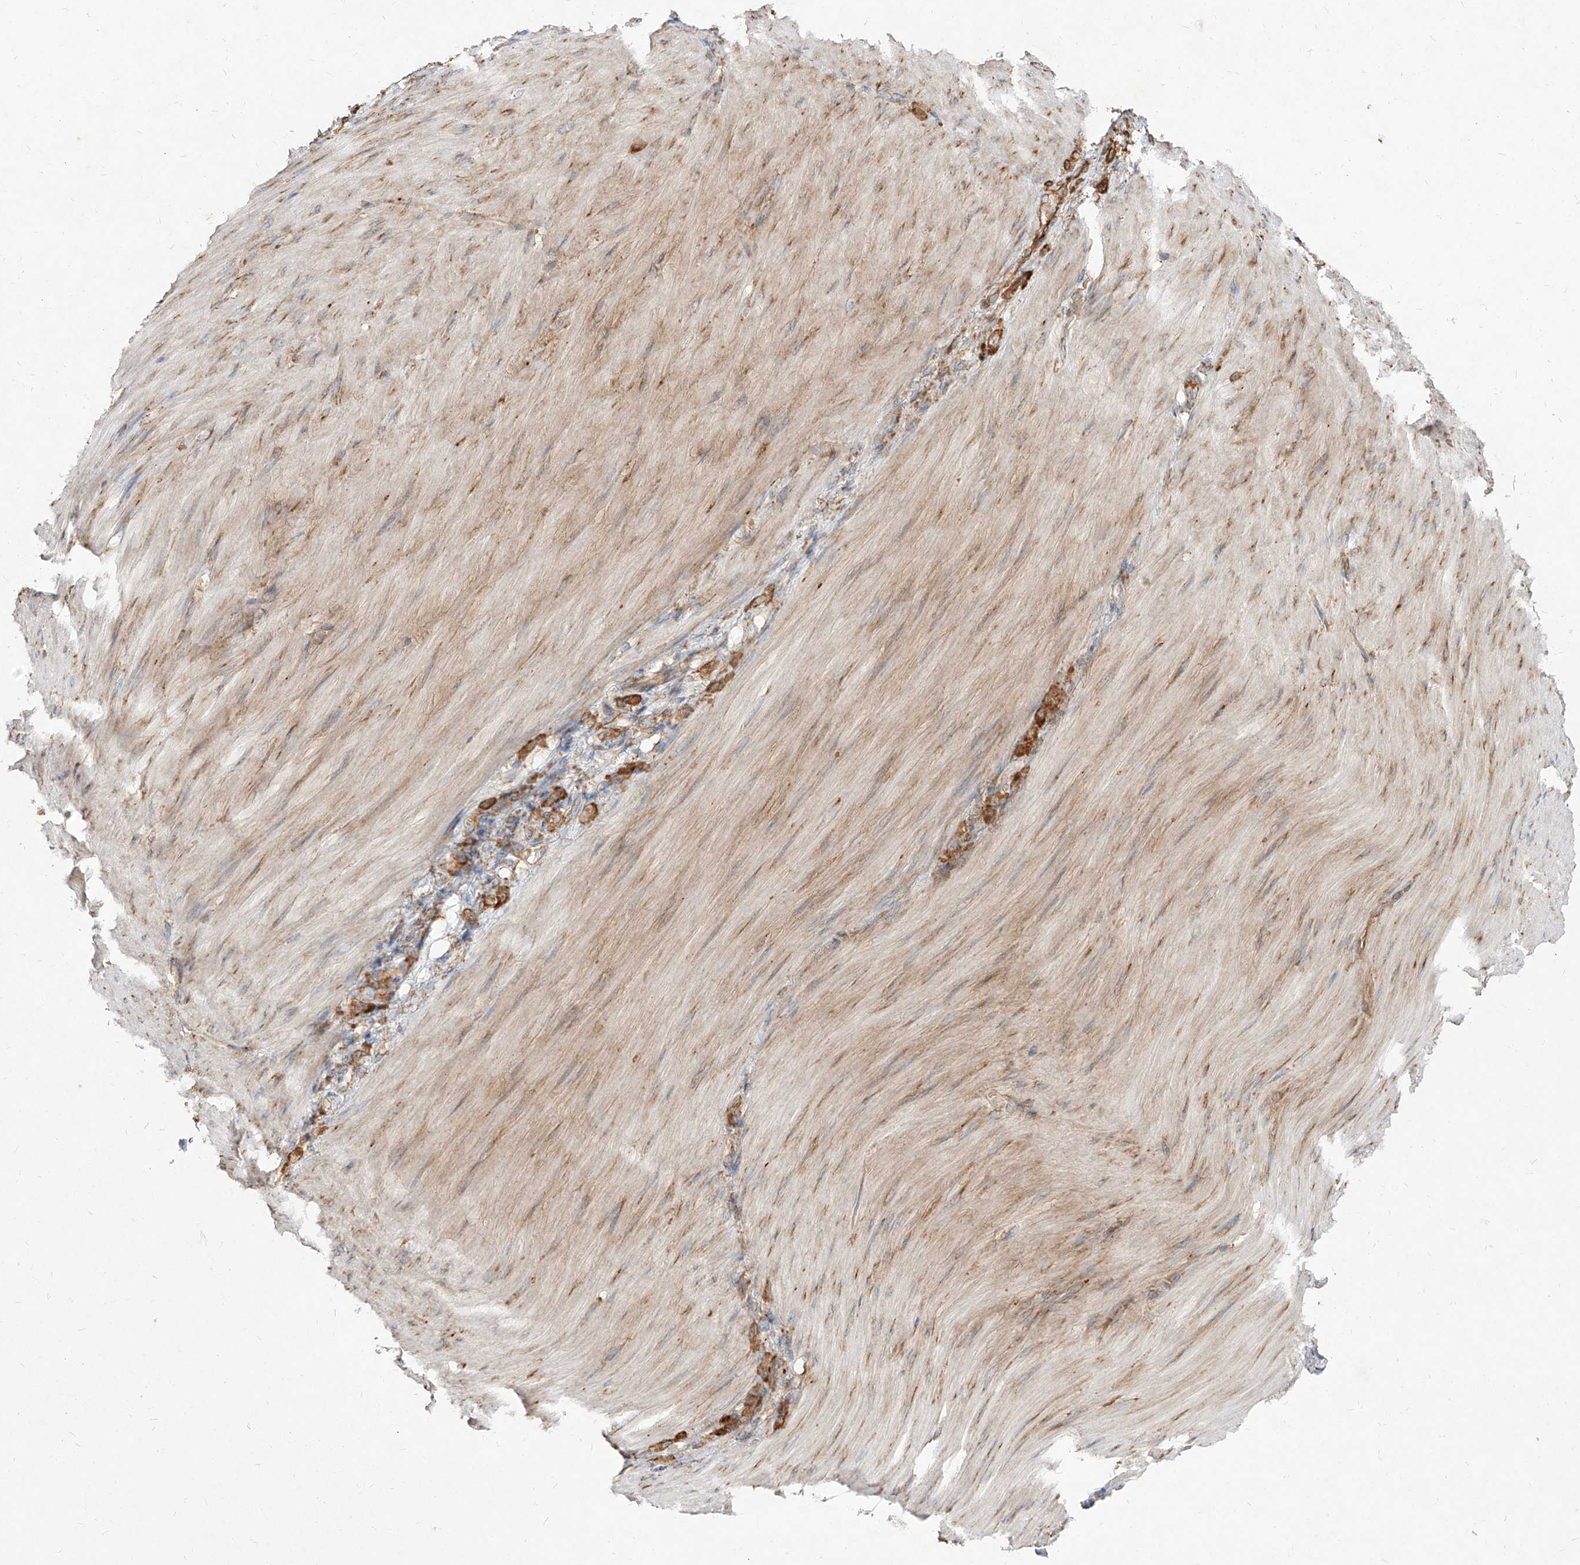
{"staining": {"intensity": "moderate", "quantity": ">75%", "location": "cytoplasmic/membranous"}, "tissue": "stomach cancer", "cell_type": "Tumor cells", "image_type": "cancer", "snomed": [{"axis": "morphology", "description": "Normal tissue, NOS"}, {"axis": "morphology", "description": "Adenocarcinoma, NOS"}, {"axis": "topography", "description": "Stomach"}], "caption": "IHC image of neoplastic tissue: human stomach cancer (adenocarcinoma) stained using immunohistochemistry (IHC) displays medium levels of moderate protein expression localized specifically in the cytoplasmic/membranous of tumor cells, appearing as a cytoplasmic/membranous brown color.", "gene": "RPS25", "patient": {"sex": "male", "age": 82}}